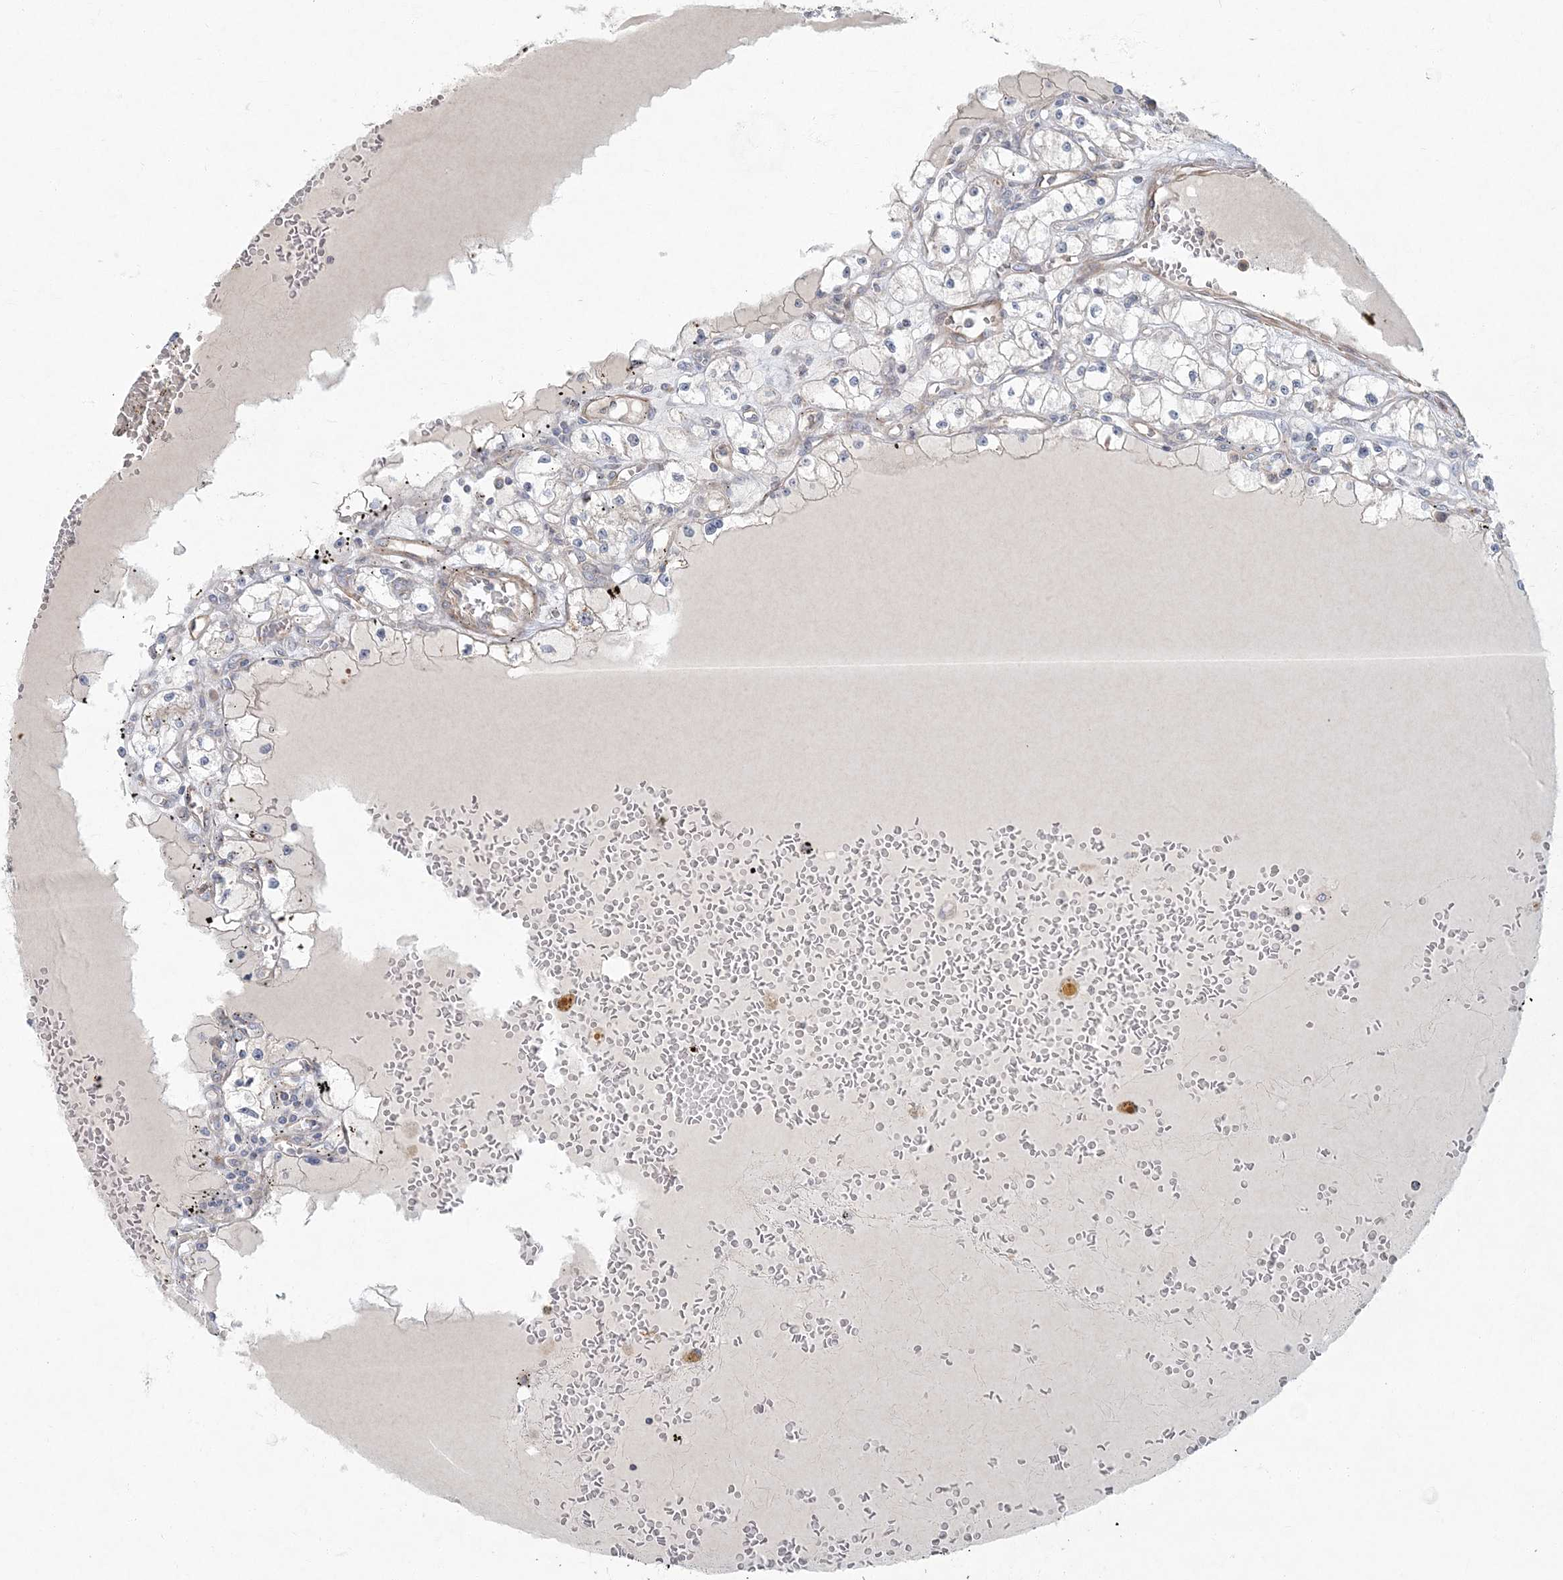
{"staining": {"intensity": "negative", "quantity": "none", "location": "none"}, "tissue": "renal cancer", "cell_type": "Tumor cells", "image_type": "cancer", "snomed": [{"axis": "morphology", "description": "Adenocarcinoma, NOS"}, {"axis": "topography", "description": "Kidney"}], "caption": "Immunohistochemistry photomicrograph of neoplastic tissue: renal cancer (adenocarcinoma) stained with DAB (3,3'-diaminobenzidine) shows no significant protein staining in tumor cells.", "gene": "ARHGEF38", "patient": {"sex": "male", "age": 56}}